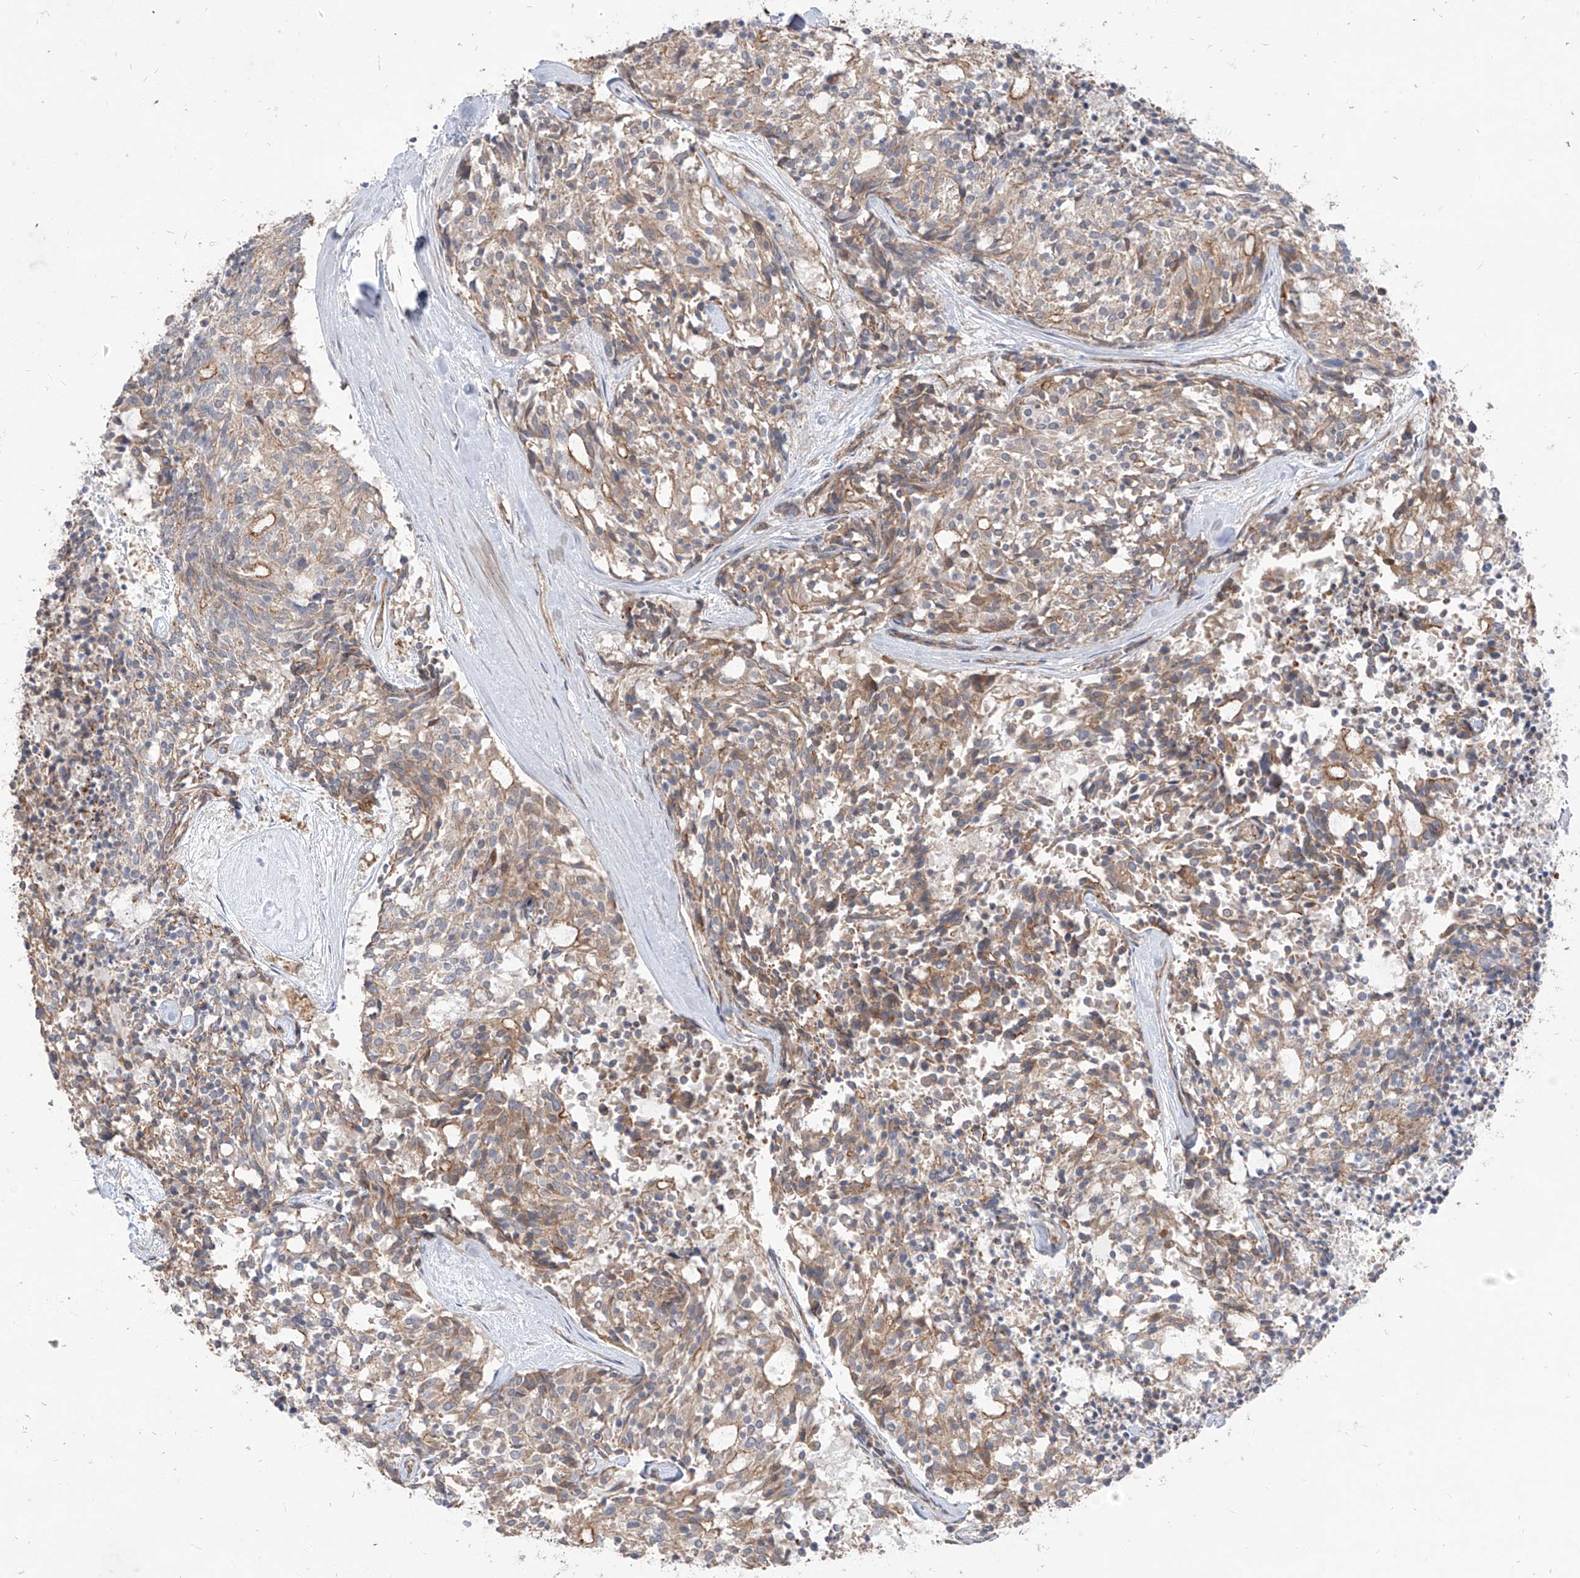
{"staining": {"intensity": "weak", "quantity": "25%-75%", "location": "cytoplasmic/membranous"}, "tissue": "carcinoid", "cell_type": "Tumor cells", "image_type": "cancer", "snomed": [{"axis": "morphology", "description": "Carcinoid, malignant, NOS"}, {"axis": "topography", "description": "Pancreas"}], "caption": "A brown stain shows weak cytoplasmic/membranous staining of a protein in human carcinoid tumor cells. (IHC, brightfield microscopy, high magnification).", "gene": "EPHX4", "patient": {"sex": "female", "age": 54}}